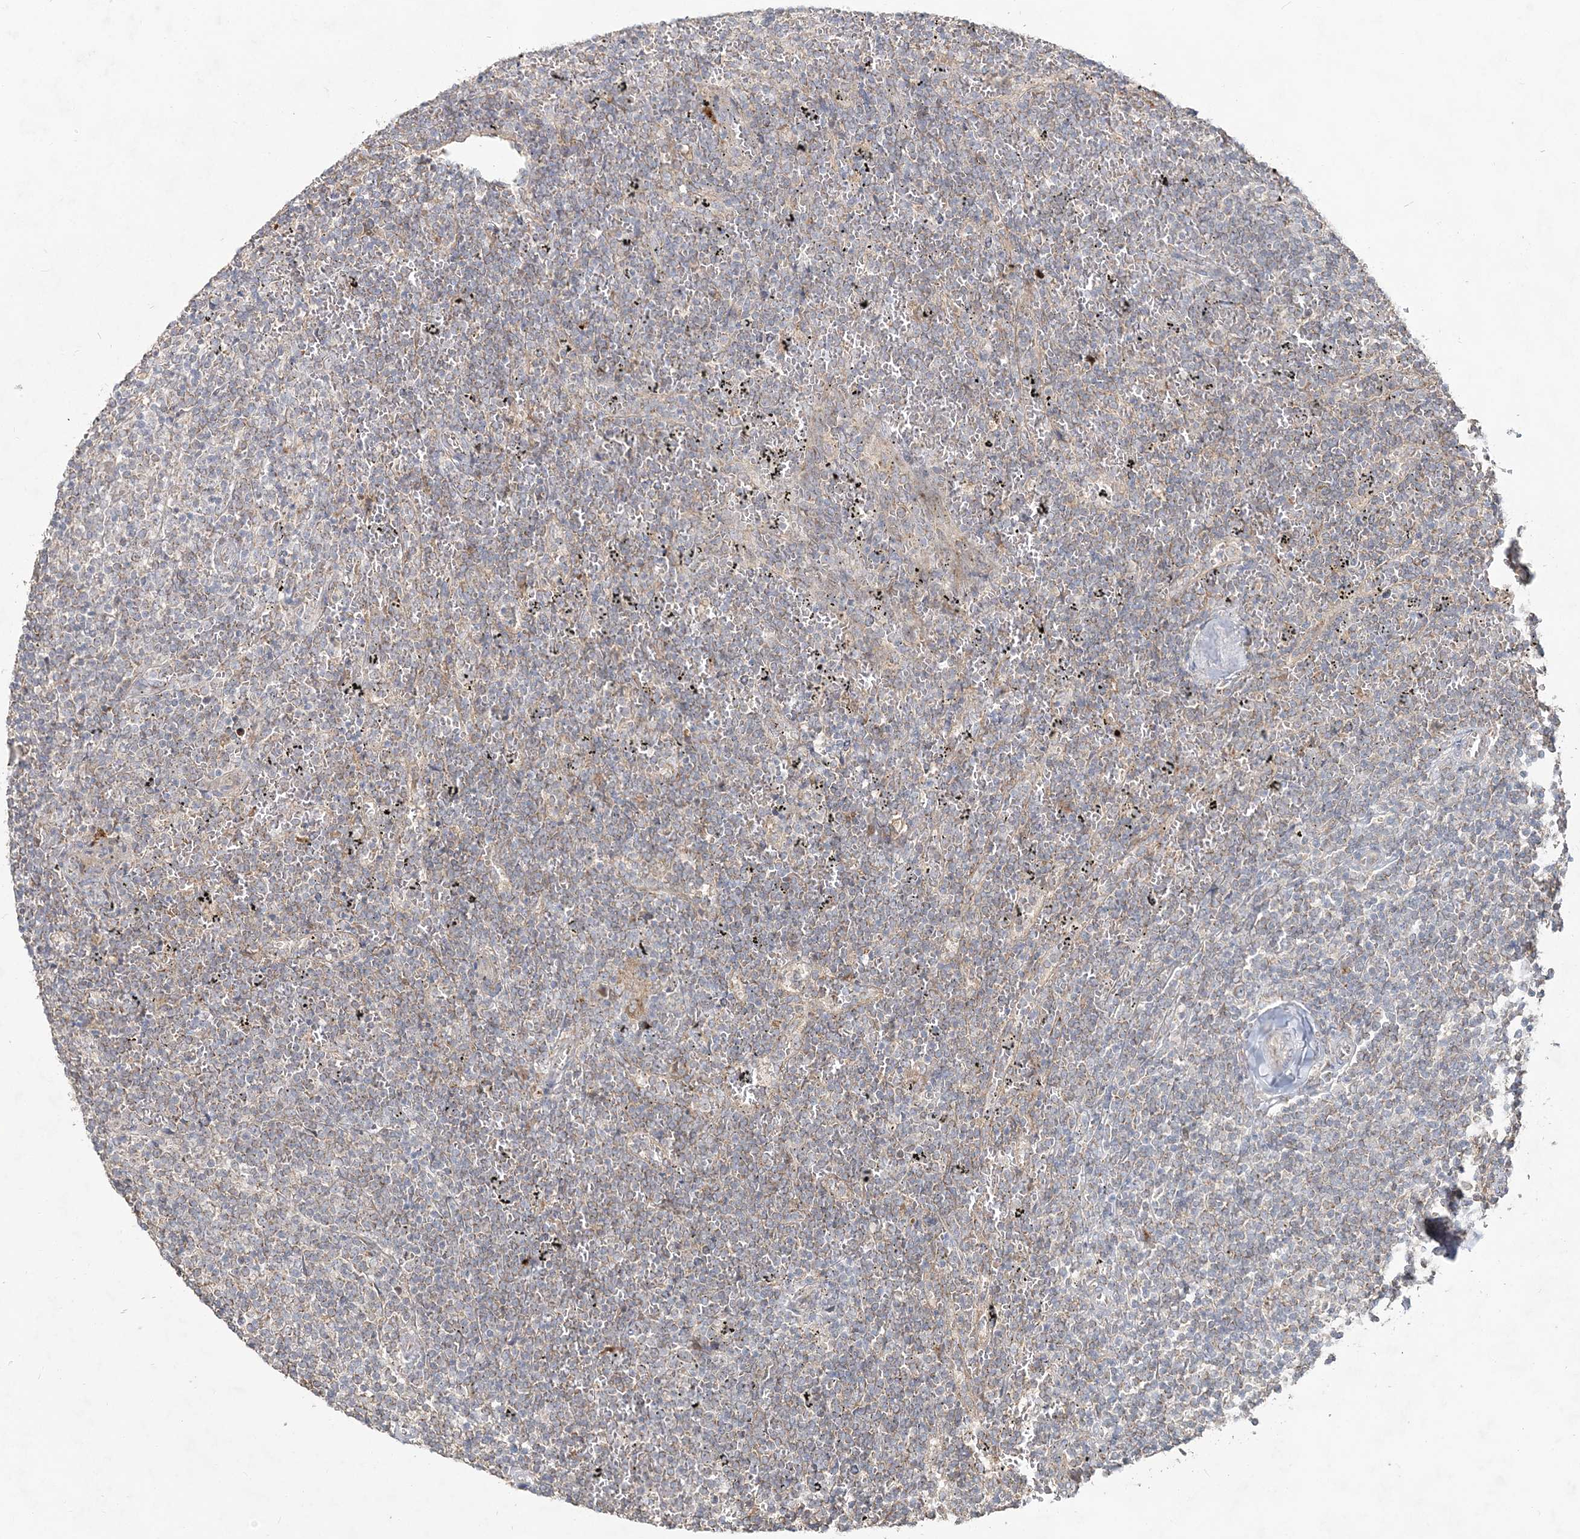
{"staining": {"intensity": "weak", "quantity": "<25%", "location": "cytoplasmic/membranous"}, "tissue": "lymphoma", "cell_type": "Tumor cells", "image_type": "cancer", "snomed": [{"axis": "morphology", "description": "Malignant lymphoma, non-Hodgkin's type, Low grade"}, {"axis": "topography", "description": "Spleen"}], "caption": "IHC of human lymphoma demonstrates no staining in tumor cells.", "gene": "RAB14", "patient": {"sex": "female", "age": 50}}